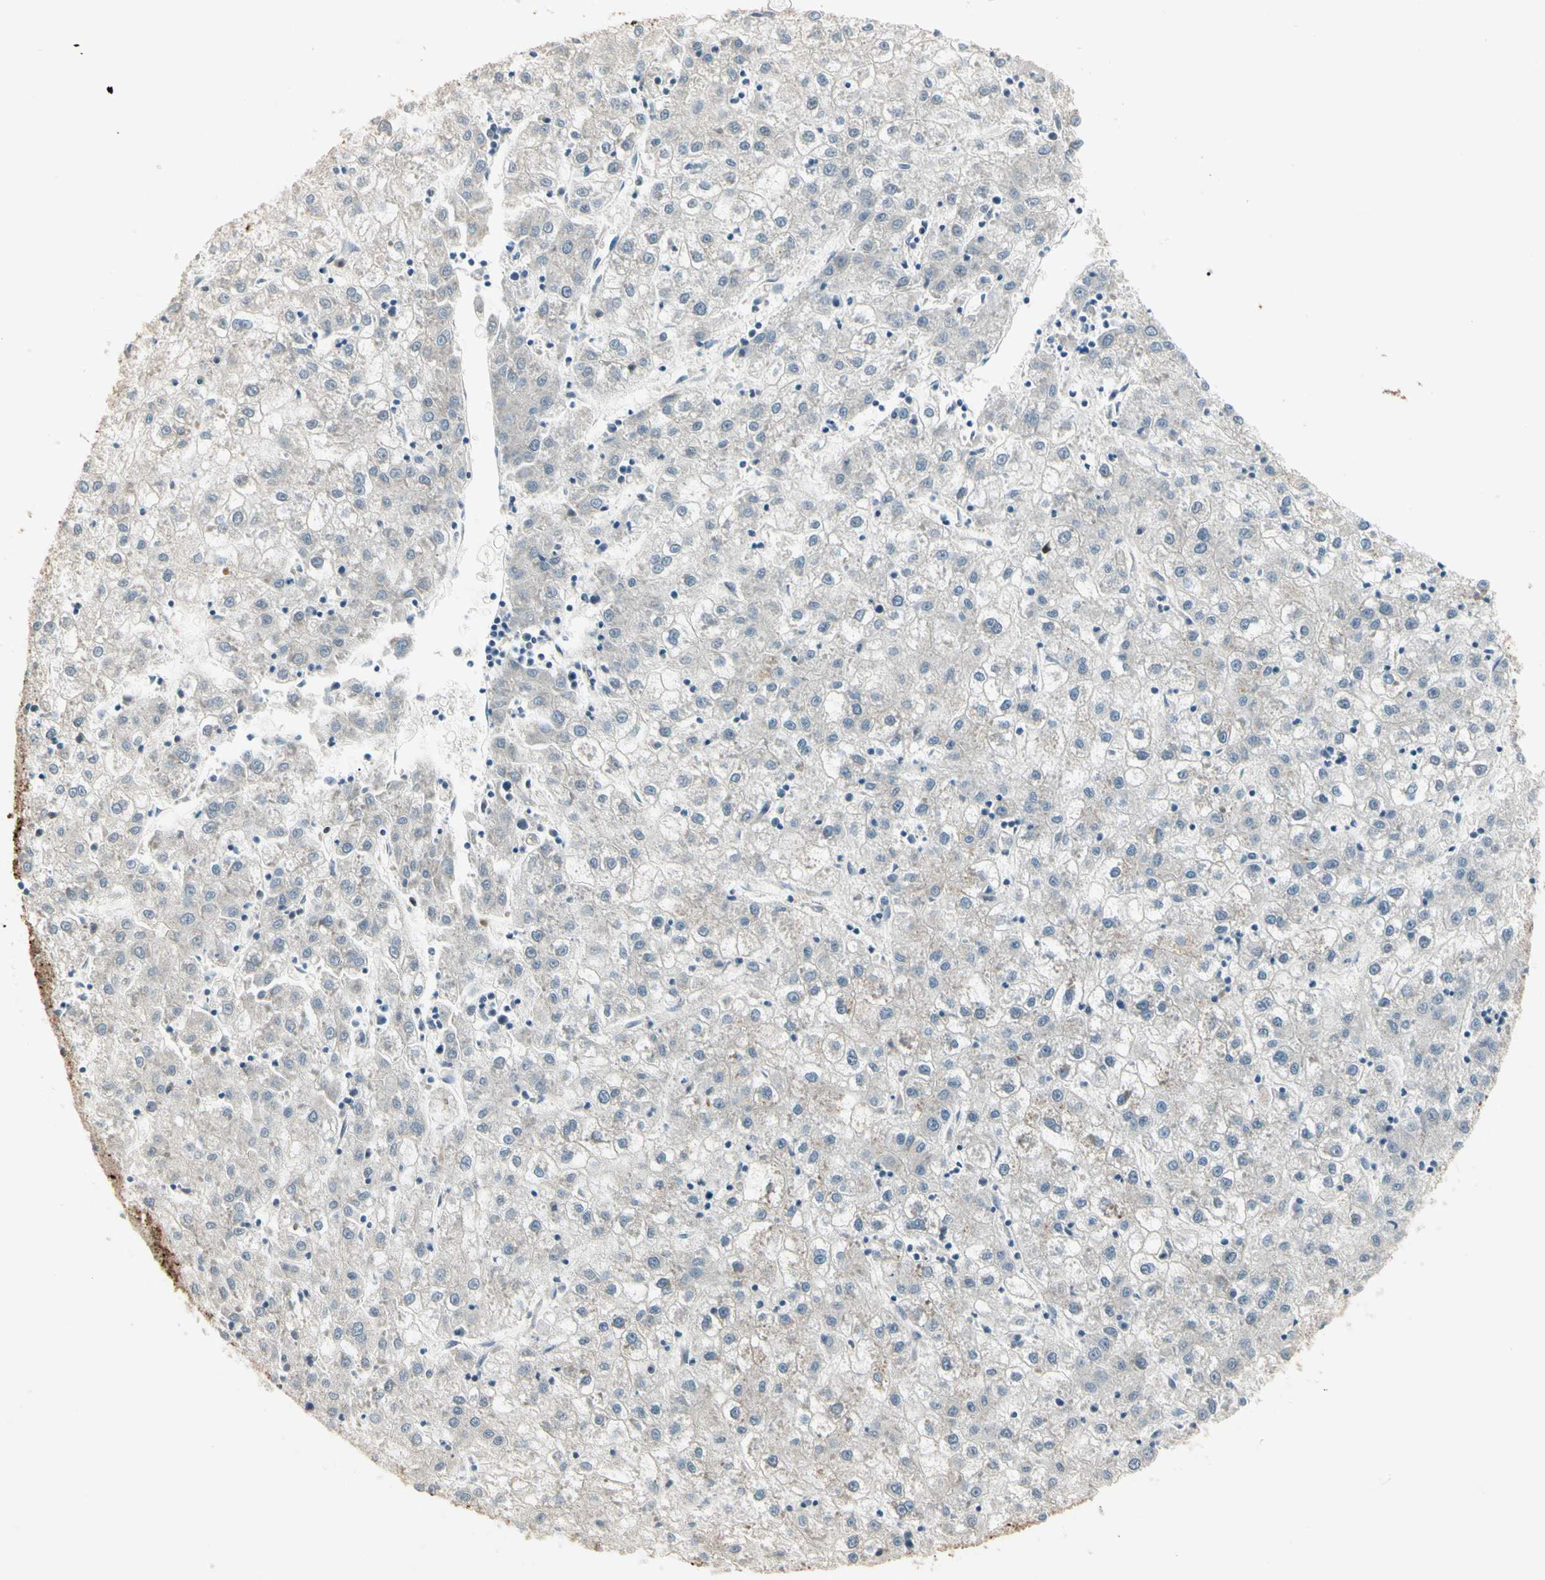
{"staining": {"intensity": "weak", "quantity": "<25%", "location": "cytoplasmic/membranous"}, "tissue": "liver cancer", "cell_type": "Tumor cells", "image_type": "cancer", "snomed": [{"axis": "morphology", "description": "Carcinoma, Hepatocellular, NOS"}, {"axis": "topography", "description": "Liver"}], "caption": "A photomicrograph of liver hepatocellular carcinoma stained for a protein reveals no brown staining in tumor cells. The staining is performed using DAB (3,3'-diaminobenzidine) brown chromogen with nuclei counter-stained in using hematoxylin.", "gene": "SKIL", "patient": {"sex": "male", "age": 72}}